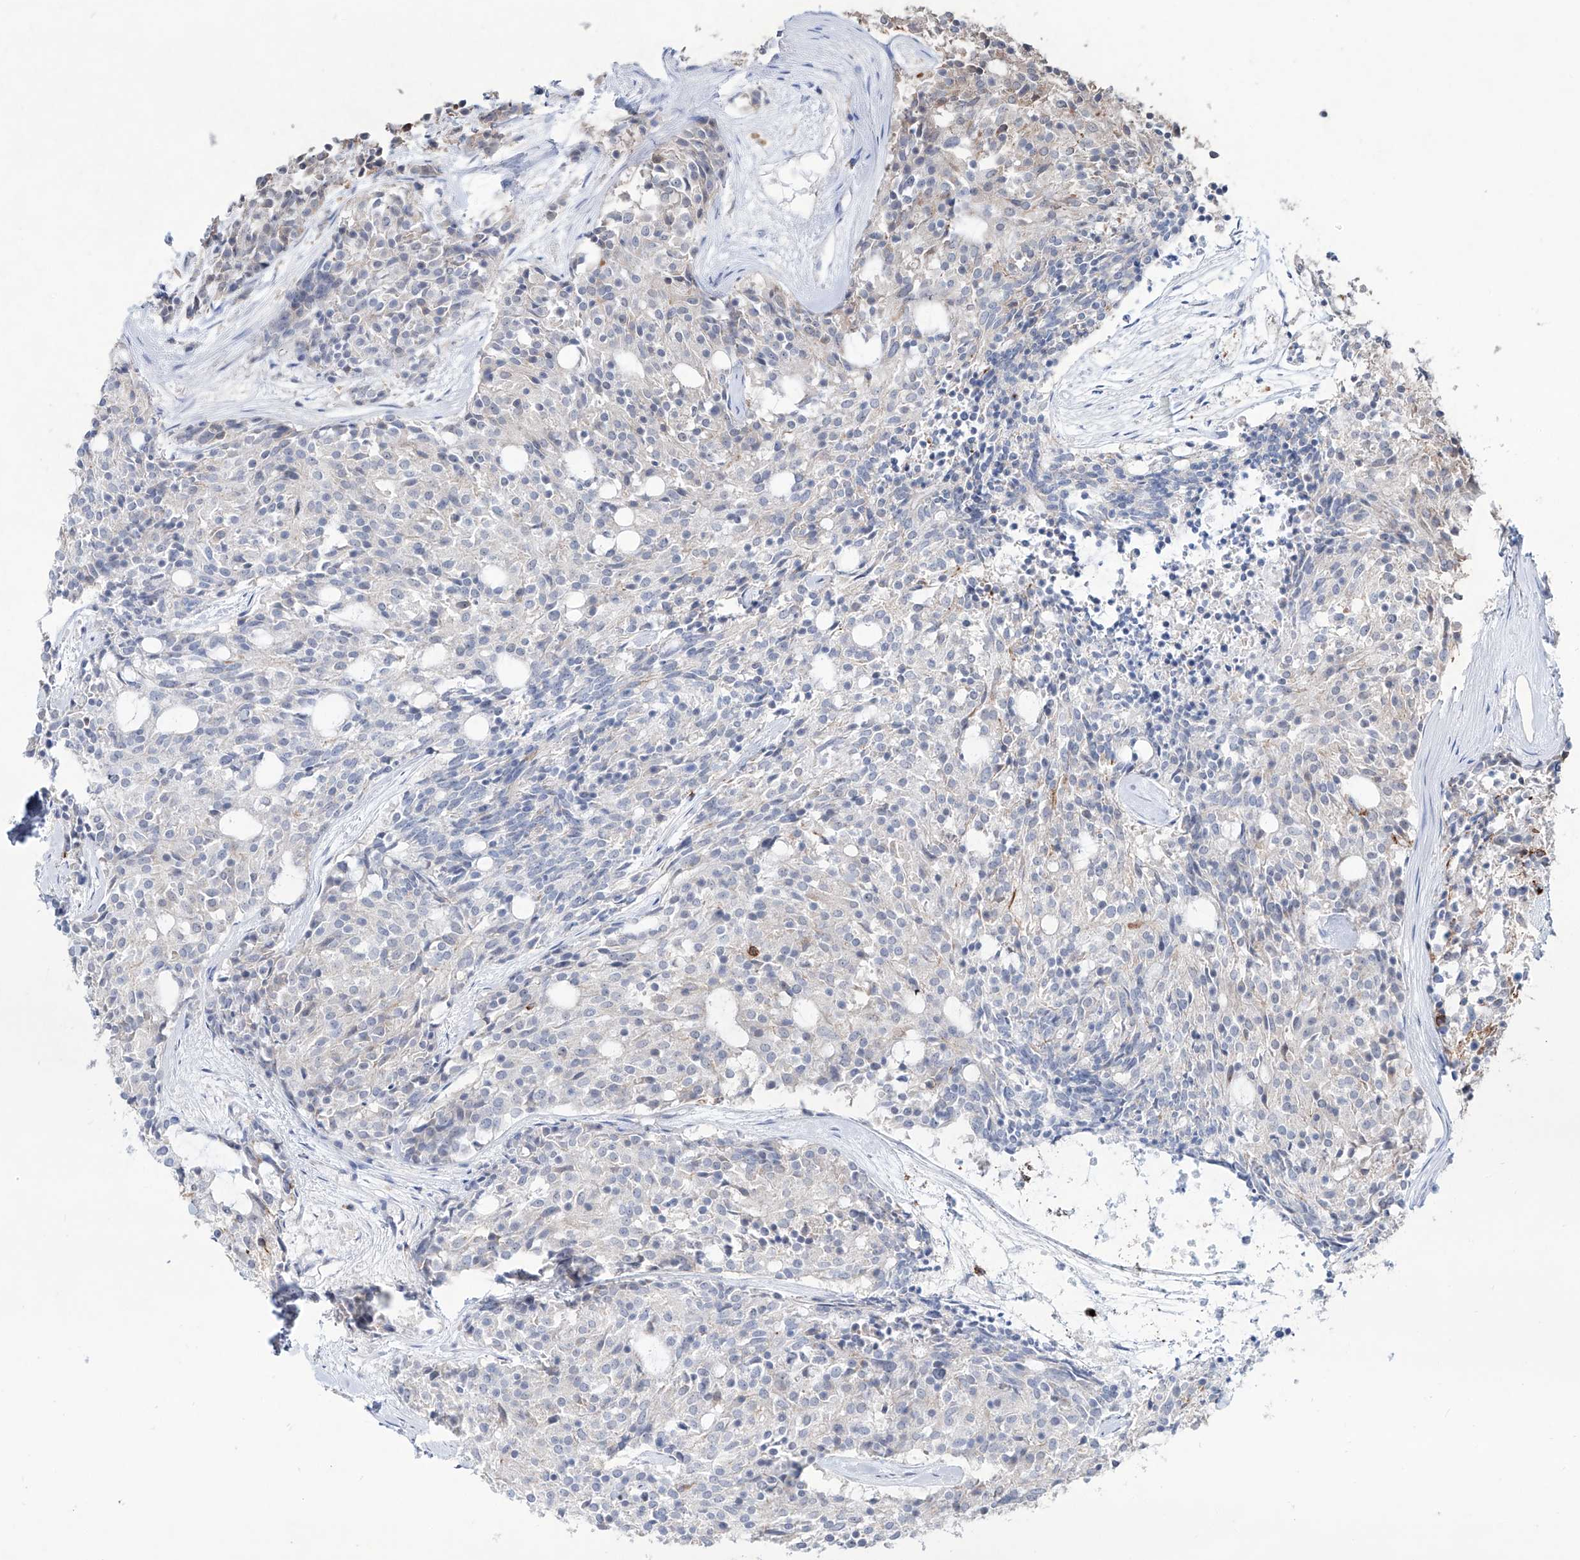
{"staining": {"intensity": "negative", "quantity": "none", "location": "none"}, "tissue": "carcinoid", "cell_type": "Tumor cells", "image_type": "cancer", "snomed": [{"axis": "morphology", "description": "Carcinoid, malignant, NOS"}, {"axis": "topography", "description": "Pancreas"}], "caption": "Immunohistochemical staining of human malignant carcinoid reveals no significant staining in tumor cells.", "gene": "ZBTB48", "patient": {"sex": "female", "age": 54}}